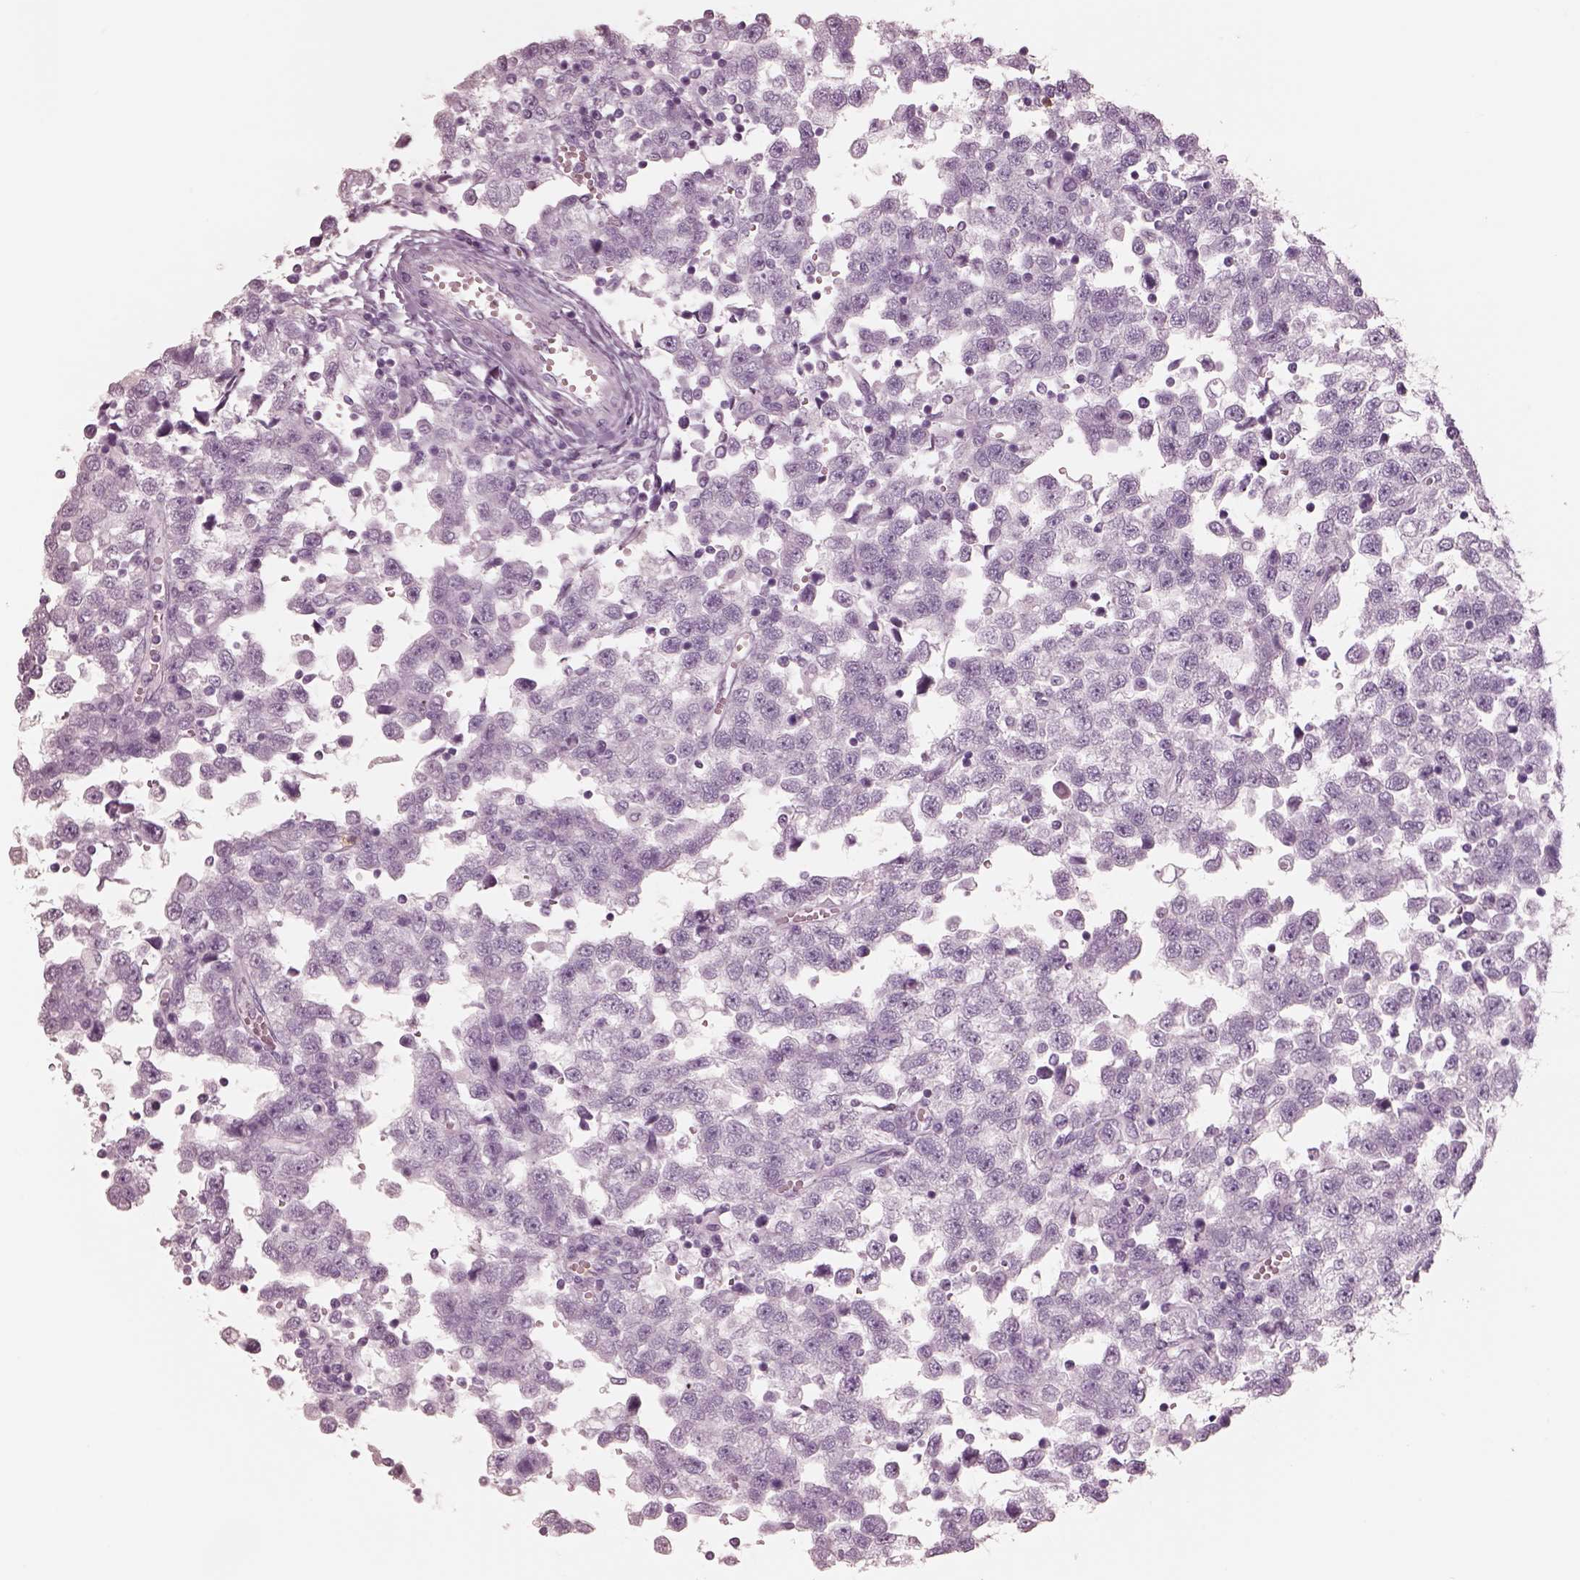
{"staining": {"intensity": "negative", "quantity": "none", "location": "none"}, "tissue": "testis cancer", "cell_type": "Tumor cells", "image_type": "cancer", "snomed": [{"axis": "morphology", "description": "Seminoma, NOS"}, {"axis": "topography", "description": "Testis"}], "caption": "This is an immunohistochemistry (IHC) histopathology image of human testis seminoma. There is no expression in tumor cells.", "gene": "ELANE", "patient": {"sex": "male", "age": 34}}